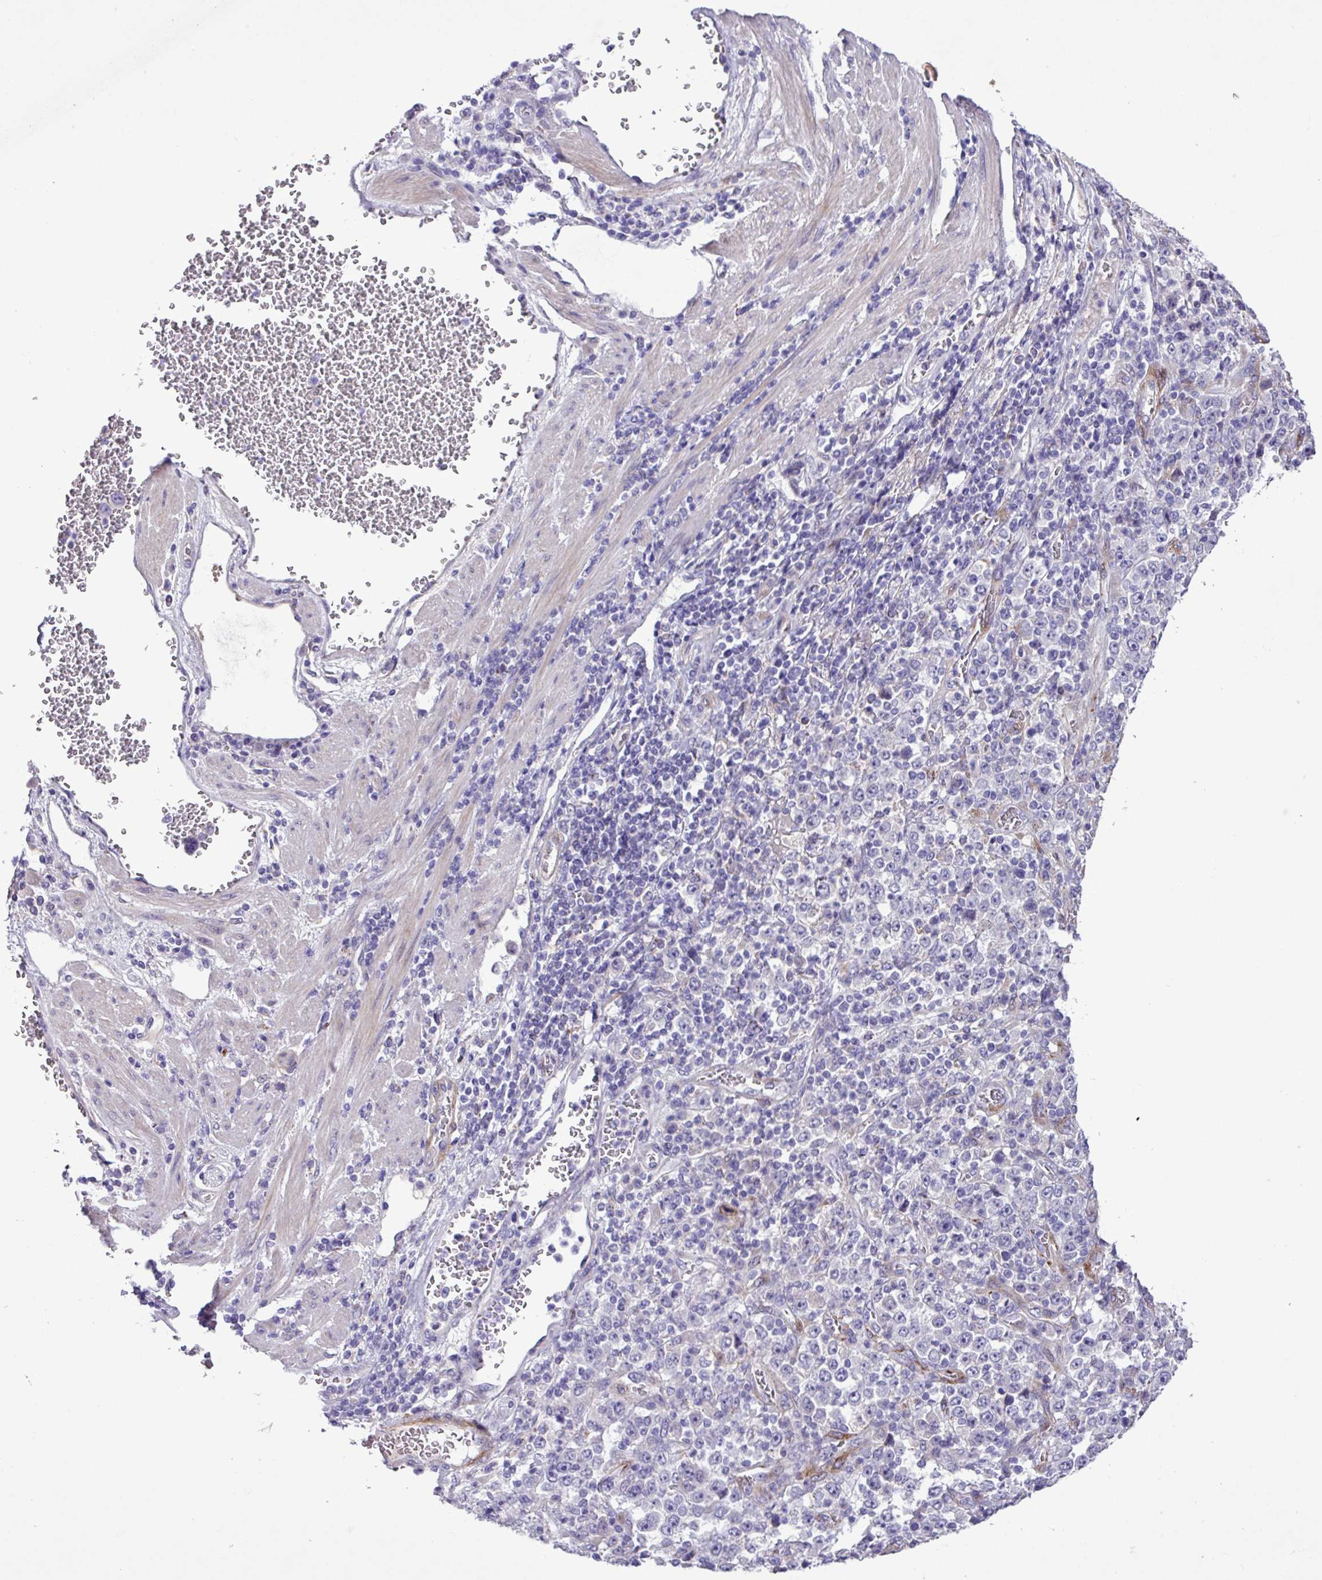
{"staining": {"intensity": "negative", "quantity": "none", "location": "none"}, "tissue": "stomach cancer", "cell_type": "Tumor cells", "image_type": "cancer", "snomed": [{"axis": "morphology", "description": "Normal tissue, NOS"}, {"axis": "morphology", "description": "Adenocarcinoma, NOS"}, {"axis": "topography", "description": "Stomach, upper"}, {"axis": "topography", "description": "Stomach"}], "caption": "Immunohistochemical staining of adenocarcinoma (stomach) shows no significant staining in tumor cells. (DAB immunohistochemistry visualized using brightfield microscopy, high magnification).", "gene": "CD248", "patient": {"sex": "male", "age": 59}}